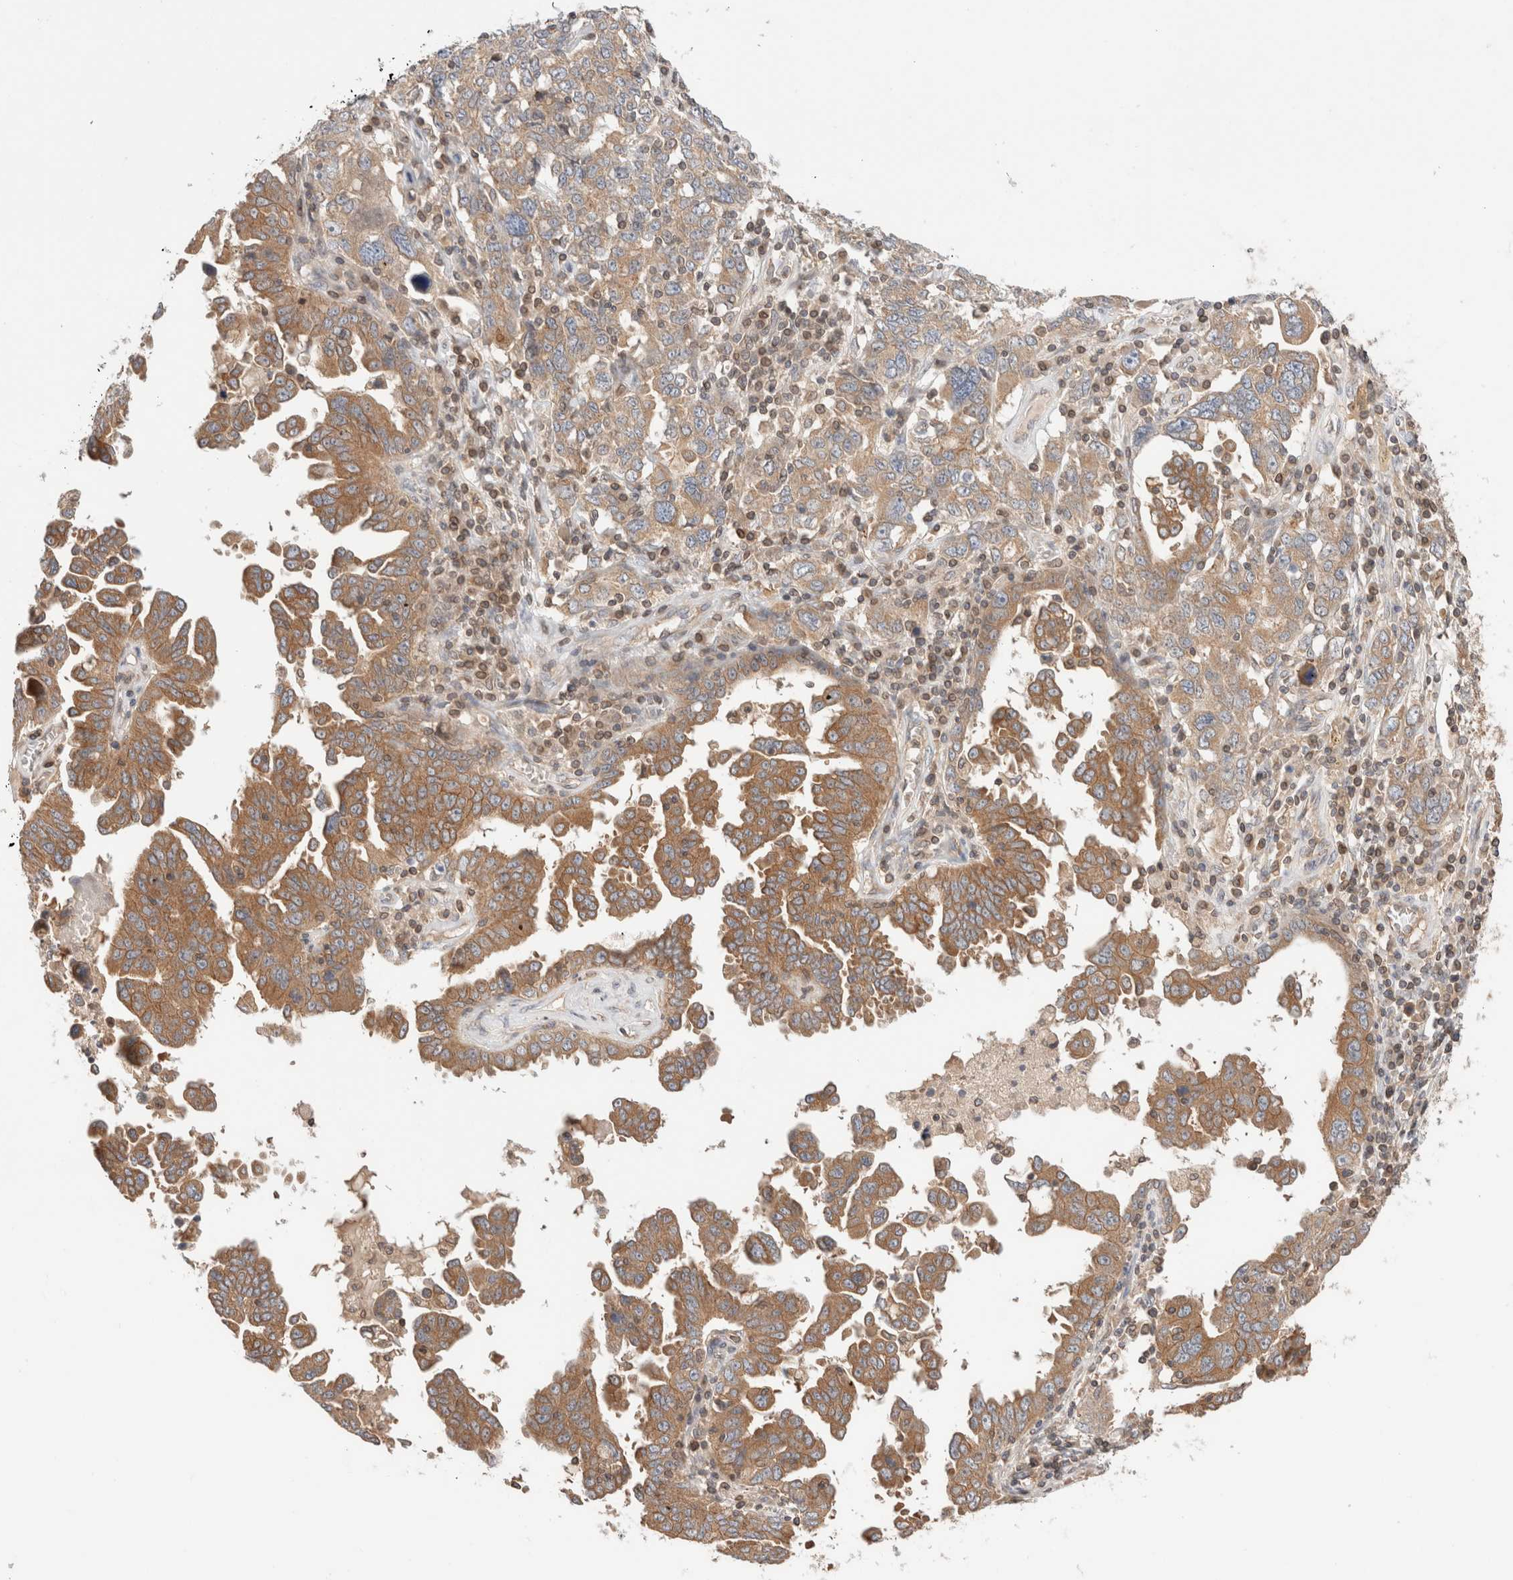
{"staining": {"intensity": "moderate", "quantity": ">75%", "location": "cytoplasmic/membranous"}, "tissue": "ovarian cancer", "cell_type": "Tumor cells", "image_type": "cancer", "snomed": [{"axis": "morphology", "description": "Carcinoma, endometroid"}, {"axis": "topography", "description": "Ovary"}], "caption": "This micrograph shows immunohistochemistry (IHC) staining of ovarian cancer, with medium moderate cytoplasmic/membranous expression in approximately >75% of tumor cells.", "gene": "SIKE1", "patient": {"sex": "female", "age": 62}}